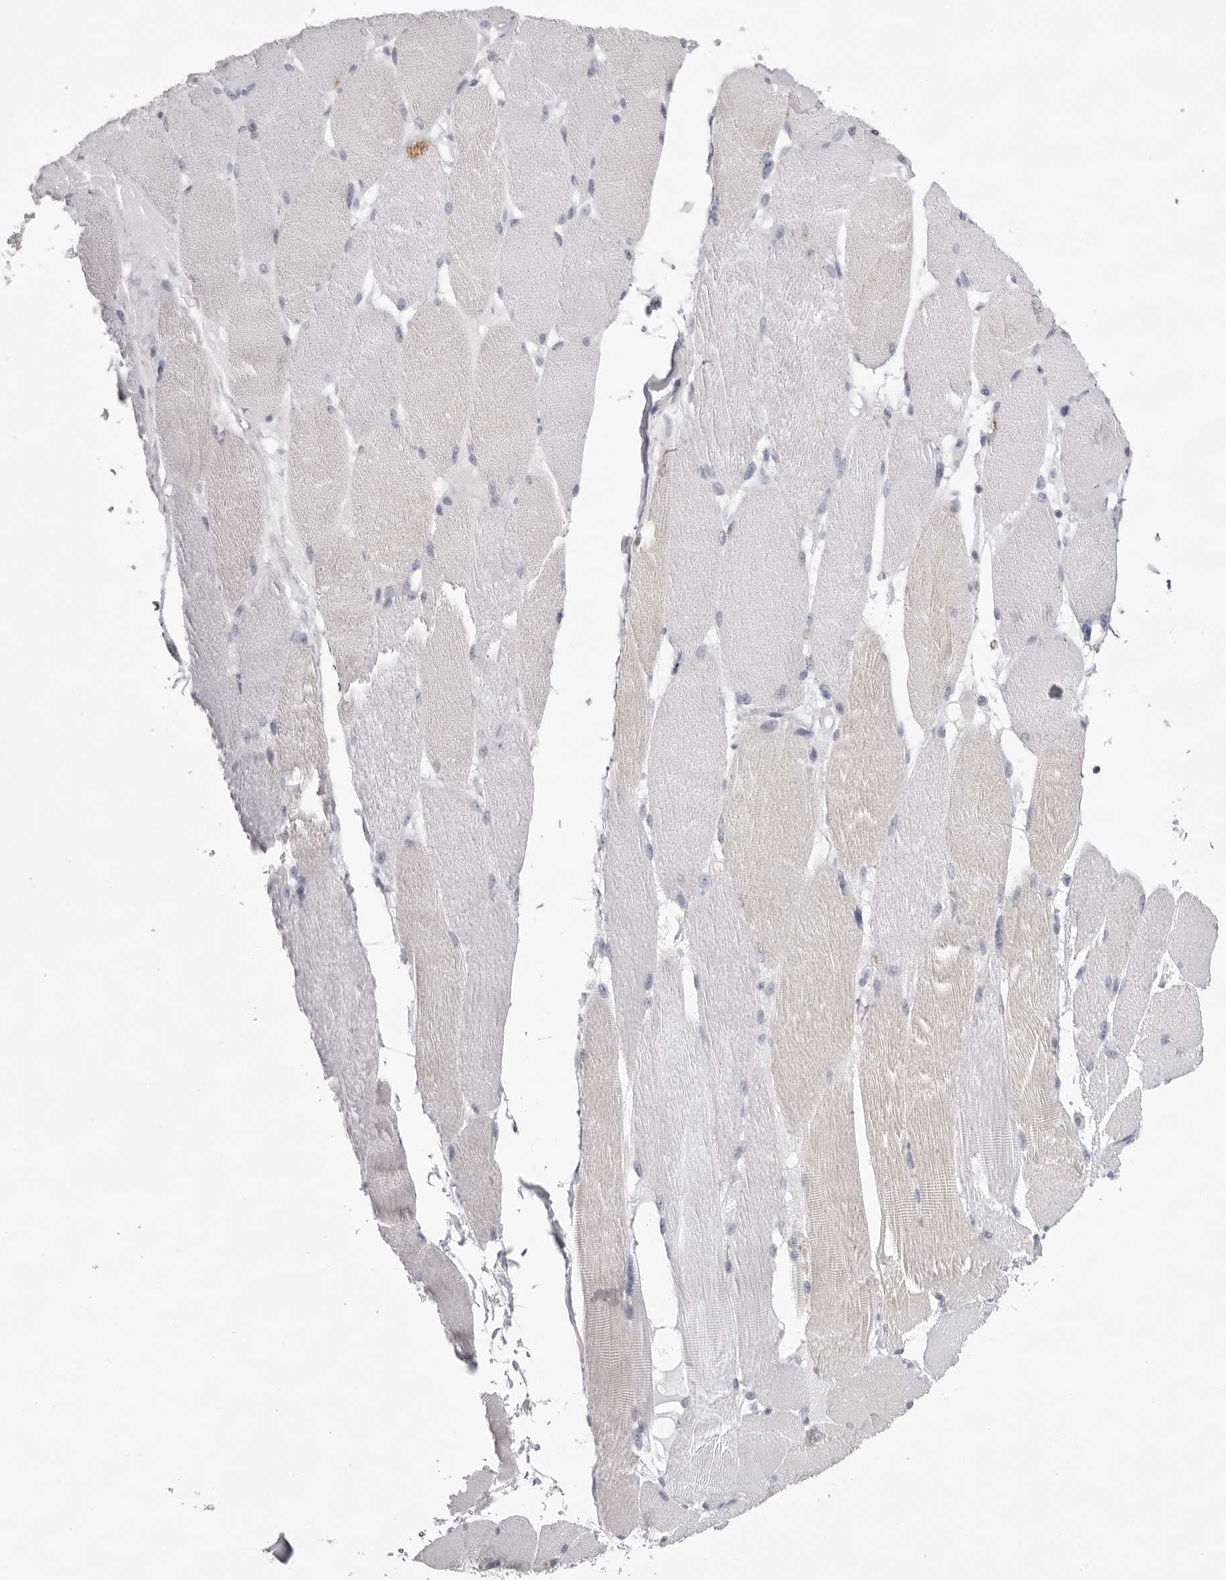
{"staining": {"intensity": "negative", "quantity": "none", "location": "none"}, "tissue": "skeletal muscle", "cell_type": "Myocytes", "image_type": "normal", "snomed": [{"axis": "morphology", "description": "Normal tissue, NOS"}, {"axis": "topography", "description": "Skin"}, {"axis": "topography", "description": "Skeletal muscle"}], "caption": "There is no significant positivity in myocytes of skeletal muscle. (Stains: DAB immunohistochemistry with hematoxylin counter stain, Microscopy: brightfield microscopy at high magnification).", "gene": "SPTA1", "patient": {"sex": "male", "age": 83}}